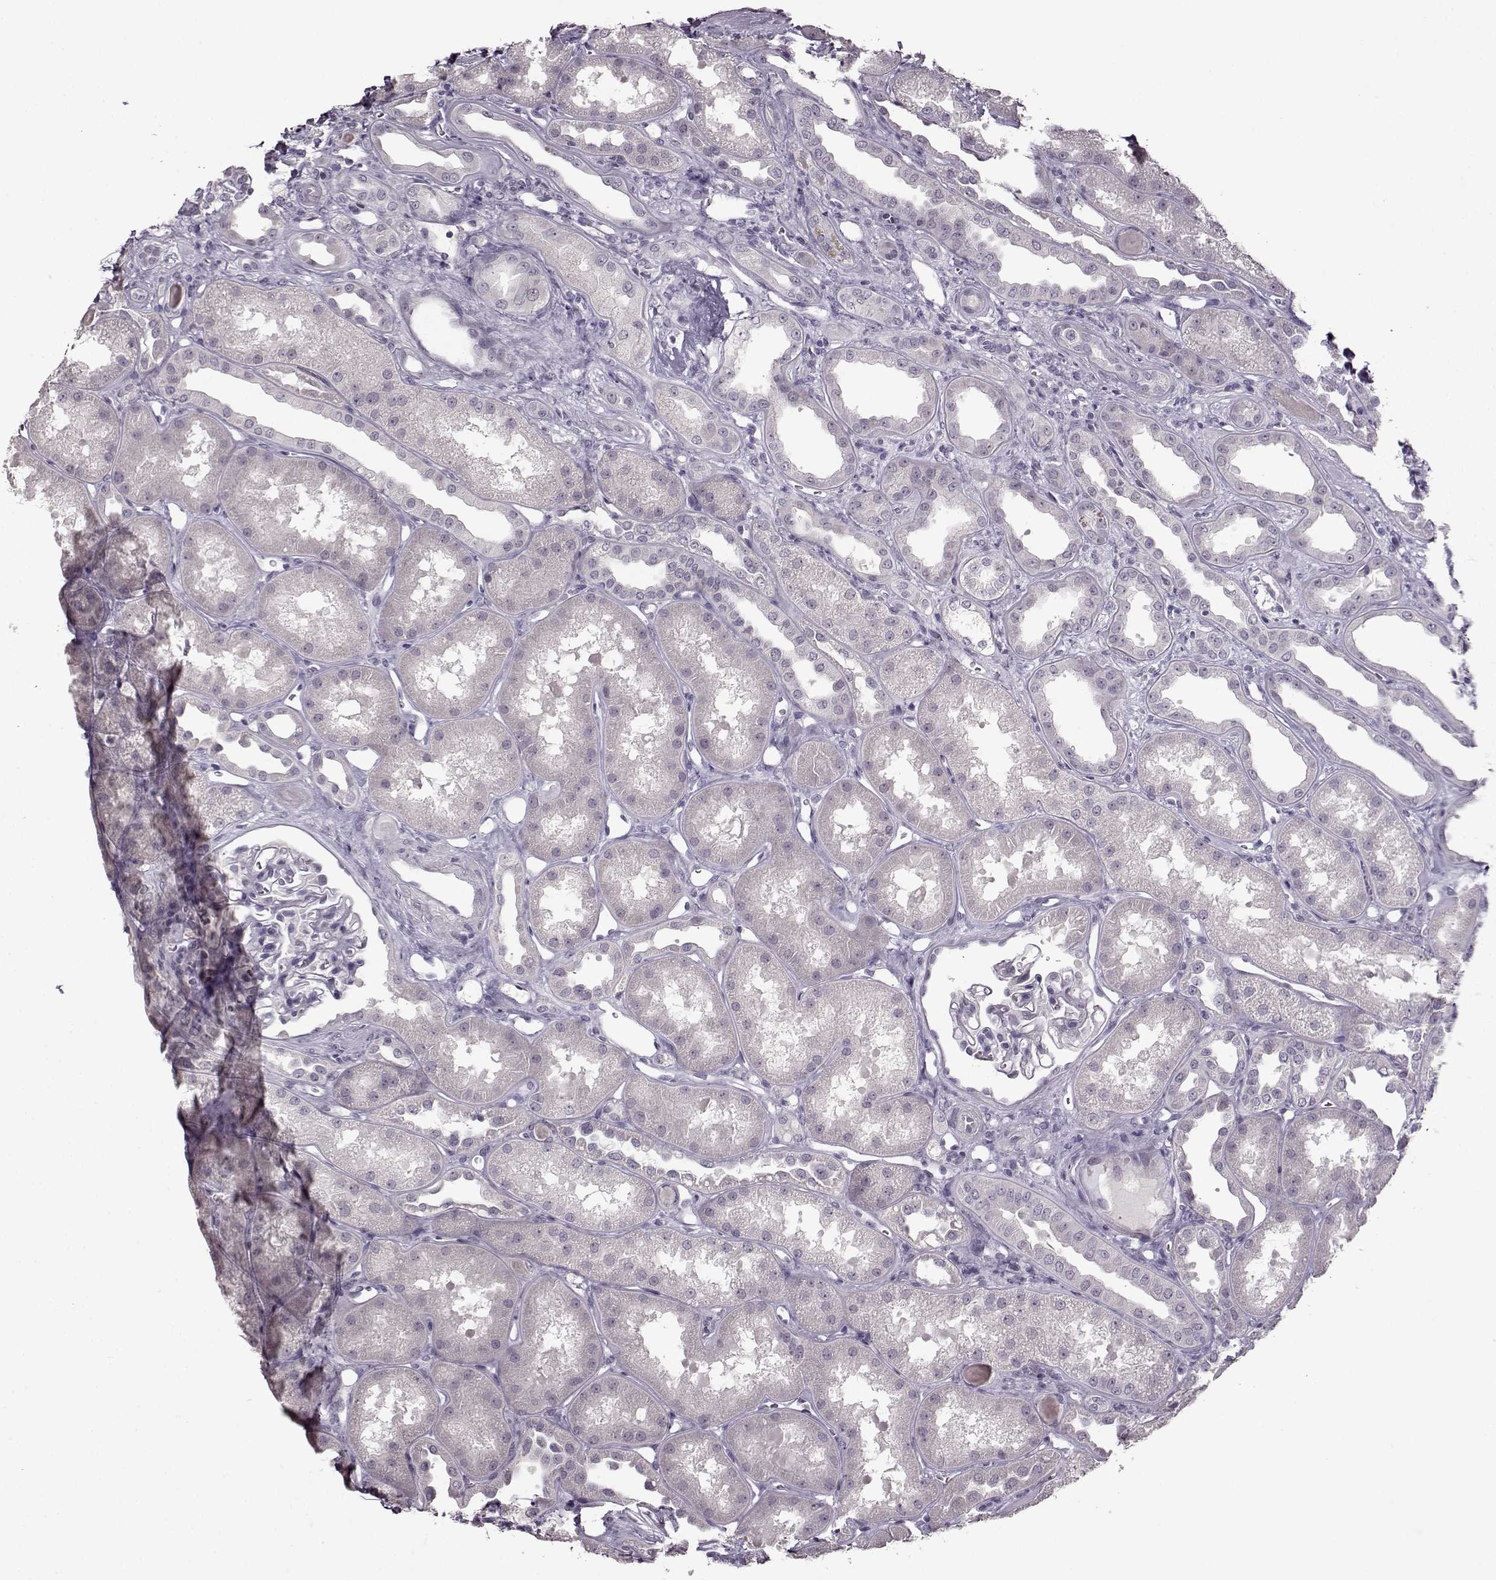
{"staining": {"intensity": "negative", "quantity": "none", "location": "none"}, "tissue": "kidney", "cell_type": "Cells in glomeruli", "image_type": "normal", "snomed": [{"axis": "morphology", "description": "Normal tissue, NOS"}, {"axis": "topography", "description": "Kidney"}], "caption": "Cells in glomeruli show no significant protein staining in unremarkable kidney.", "gene": "FSHB", "patient": {"sex": "male", "age": 61}}